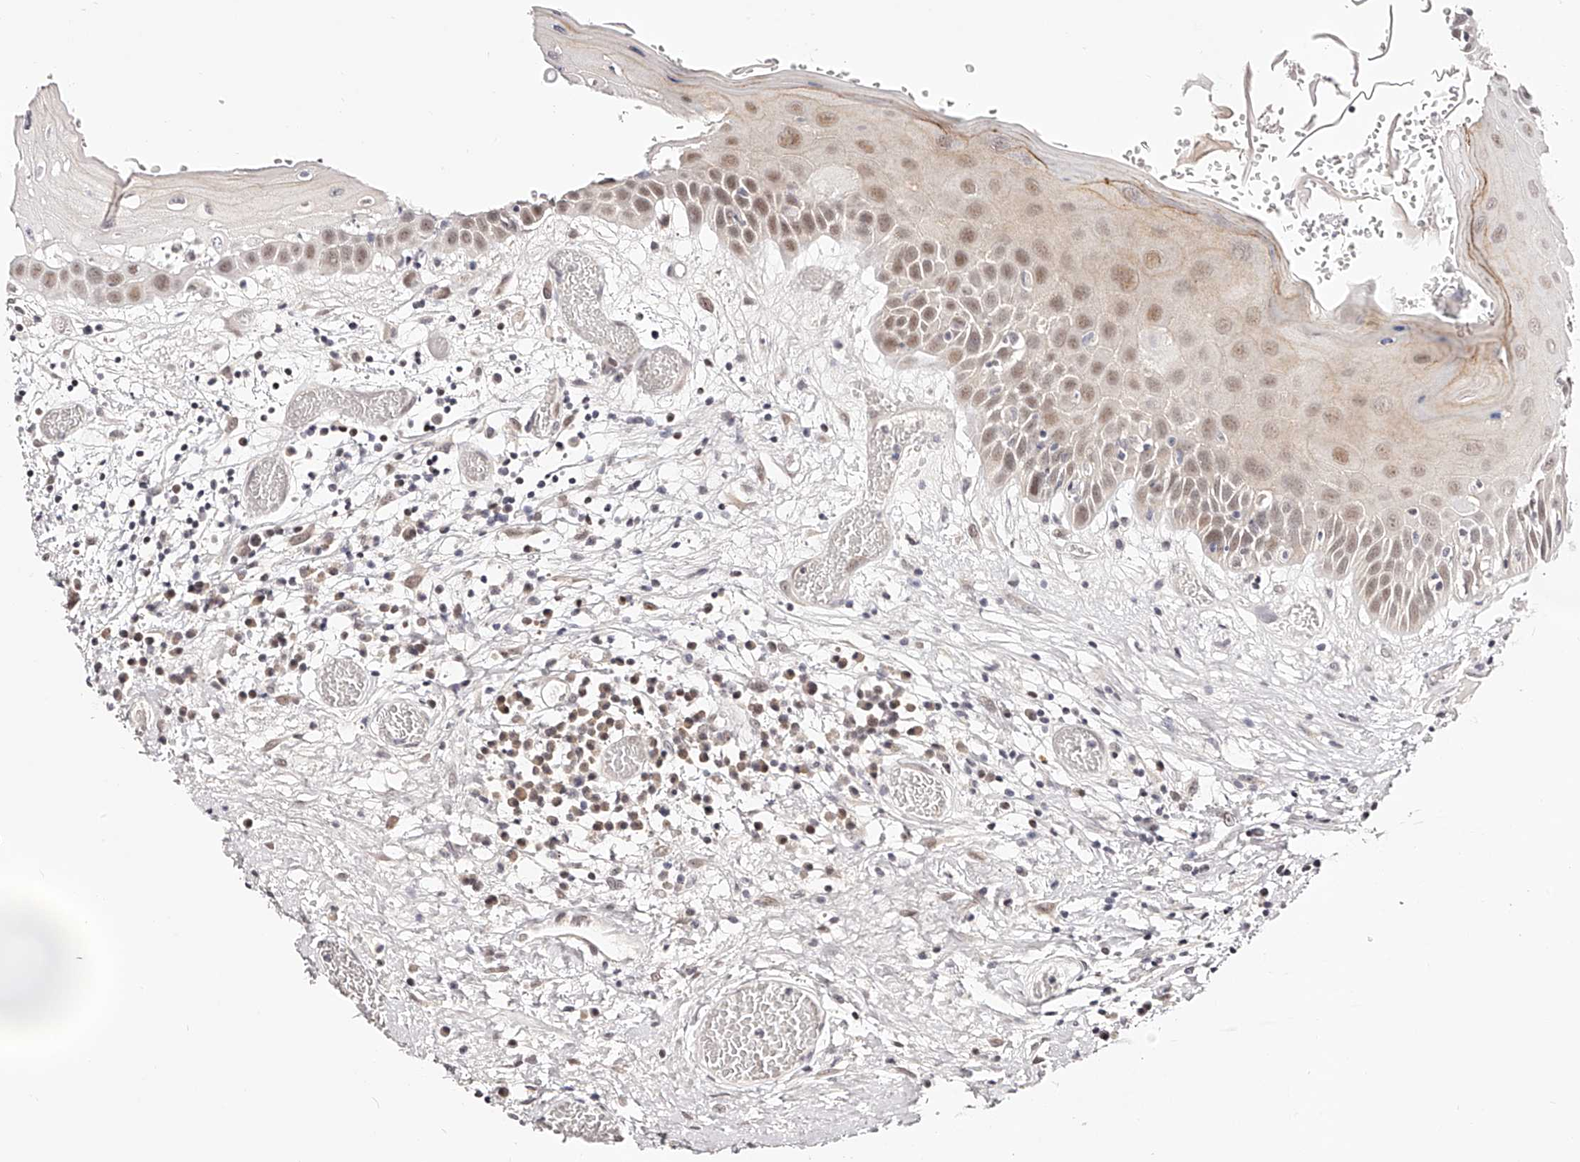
{"staining": {"intensity": "moderate", "quantity": "<25%", "location": "cytoplasmic/membranous,nuclear"}, "tissue": "oral mucosa", "cell_type": "Squamous epithelial cells", "image_type": "normal", "snomed": [{"axis": "morphology", "description": "Normal tissue, NOS"}, {"axis": "topography", "description": "Oral tissue"}], "caption": "Unremarkable oral mucosa reveals moderate cytoplasmic/membranous,nuclear expression in about <25% of squamous epithelial cells.", "gene": "USF3", "patient": {"sex": "female", "age": 76}}